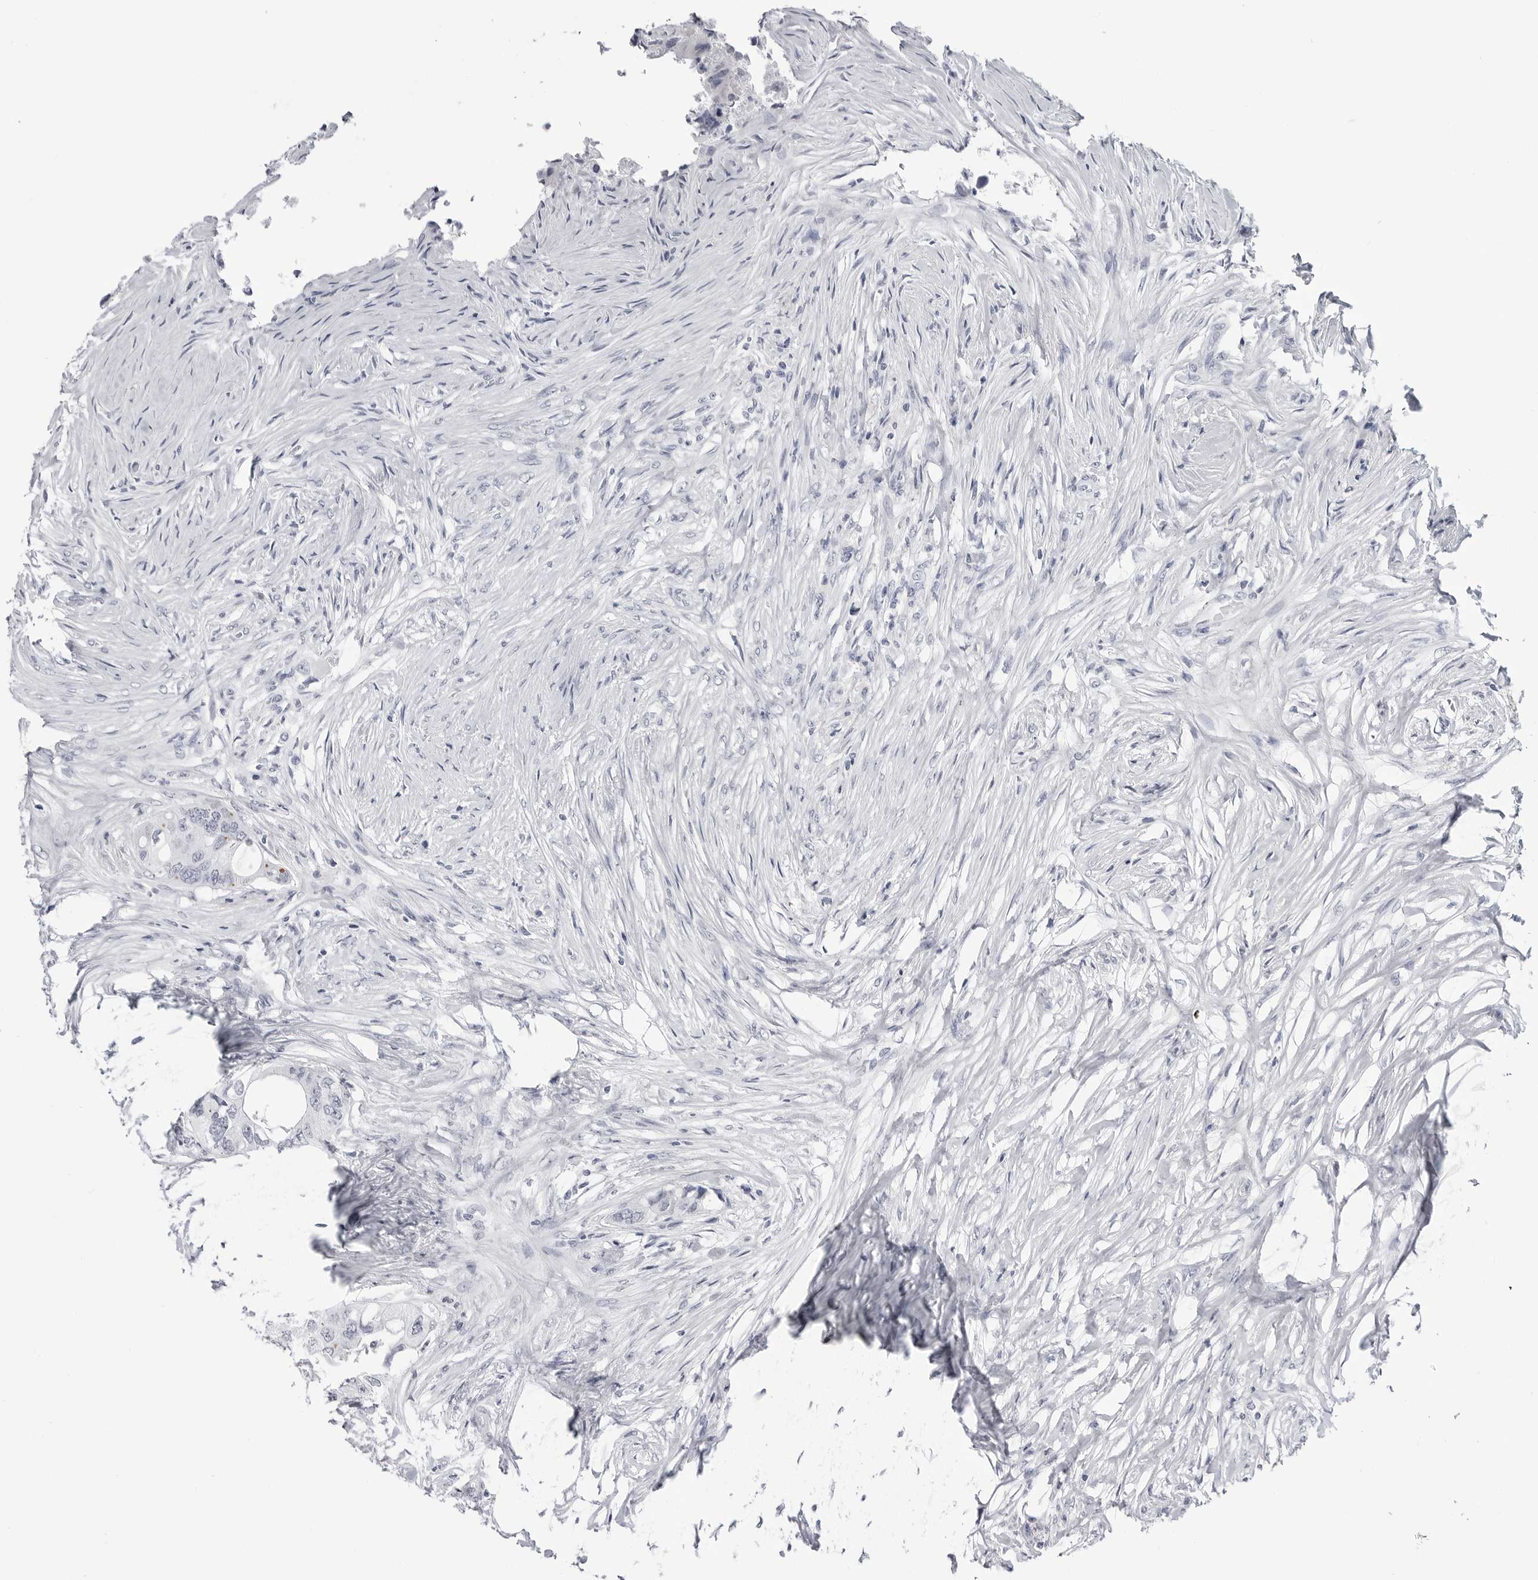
{"staining": {"intensity": "negative", "quantity": "none", "location": "none"}, "tissue": "colorectal cancer", "cell_type": "Tumor cells", "image_type": "cancer", "snomed": [{"axis": "morphology", "description": "Adenocarcinoma, NOS"}, {"axis": "topography", "description": "Colon"}], "caption": "Immunohistochemical staining of colorectal adenocarcinoma demonstrates no significant staining in tumor cells.", "gene": "PGA3", "patient": {"sex": "male", "age": 71}}